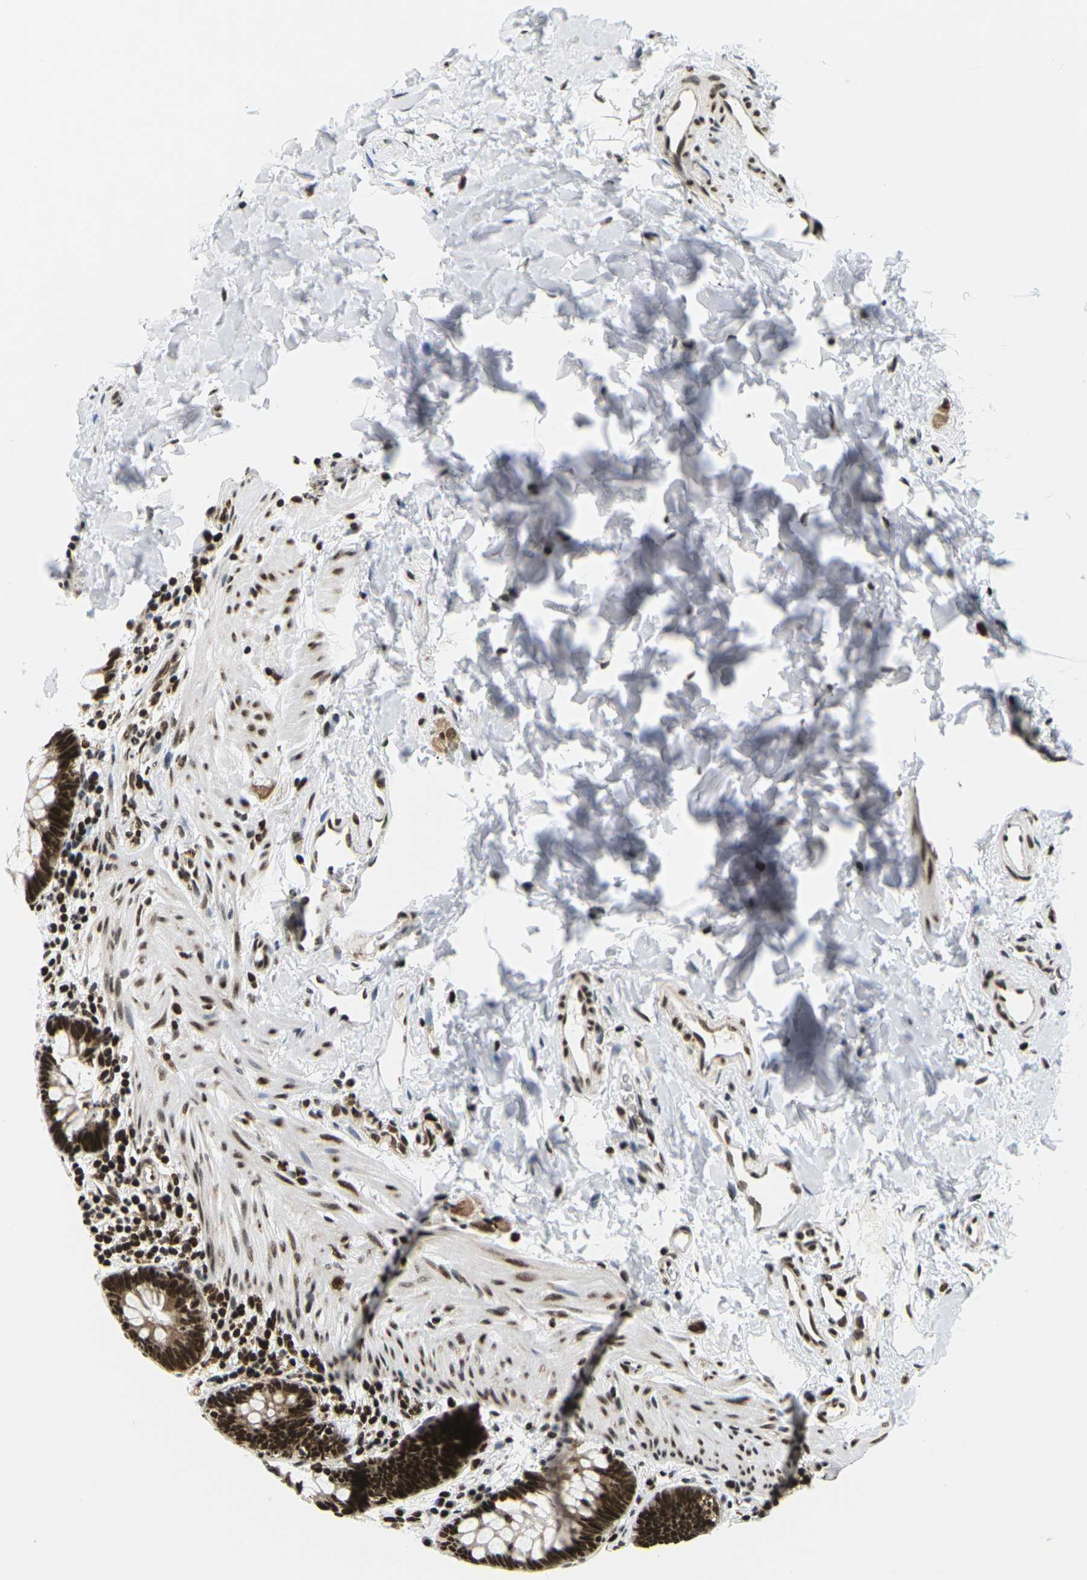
{"staining": {"intensity": "strong", "quantity": ">75%", "location": "cytoplasmic/membranous,nuclear"}, "tissue": "rectum", "cell_type": "Glandular cells", "image_type": "normal", "snomed": [{"axis": "morphology", "description": "Normal tissue, NOS"}, {"axis": "topography", "description": "Rectum"}], "caption": "DAB immunohistochemical staining of unremarkable human rectum demonstrates strong cytoplasmic/membranous,nuclear protein positivity in approximately >75% of glandular cells.", "gene": "CELF1", "patient": {"sex": "female", "age": 24}}